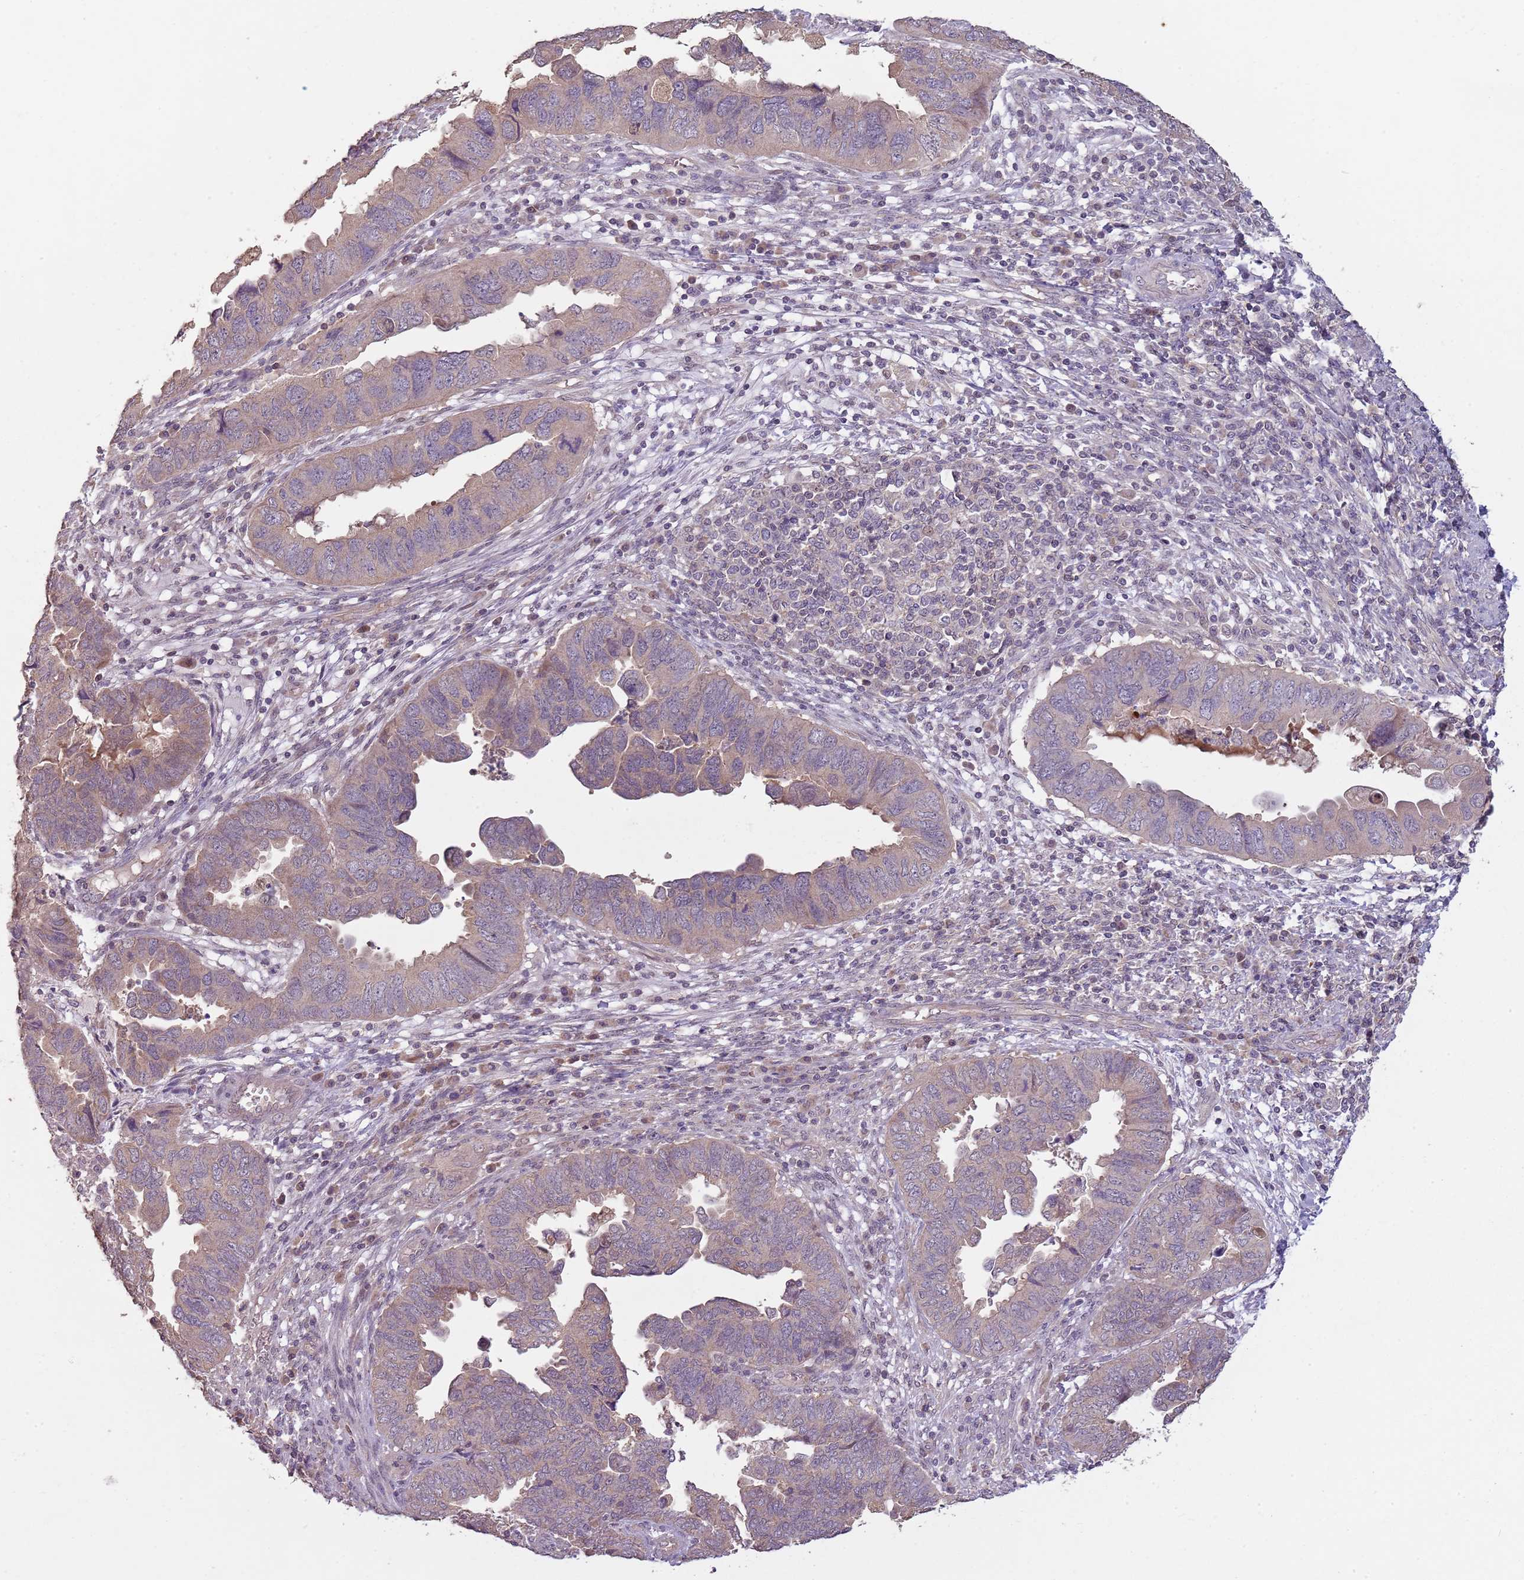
{"staining": {"intensity": "negative", "quantity": "none", "location": "none"}, "tissue": "endometrial cancer", "cell_type": "Tumor cells", "image_type": "cancer", "snomed": [{"axis": "morphology", "description": "Adenocarcinoma, NOS"}, {"axis": "topography", "description": "Endometrium"}], "caption": "Immunohistochemistry (IHC) of human endometrial adenocarcinoma displays no expression in tumor cells.", "gene": "TEKT4", "patient": {"sex": "female", "age": 79}}